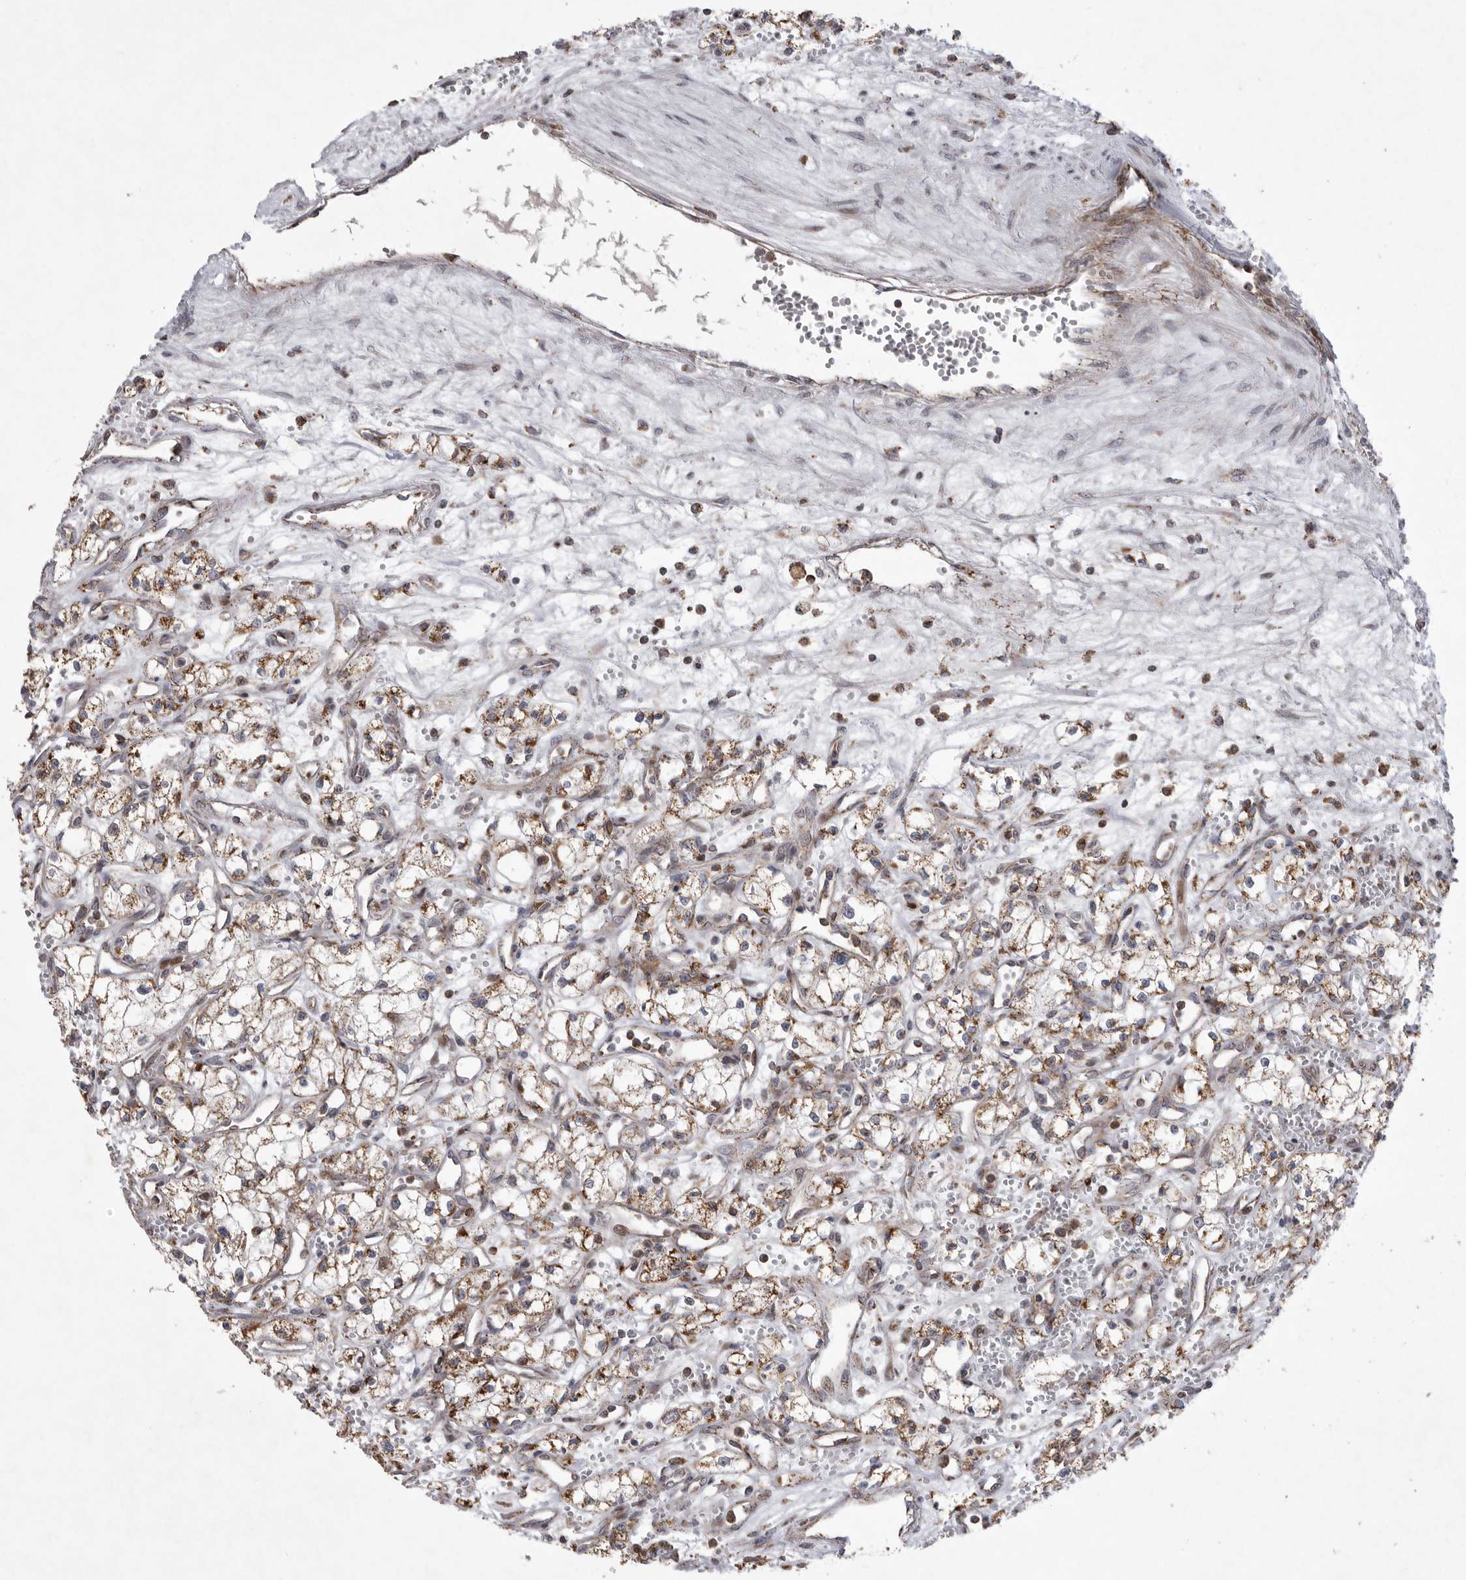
{"staining": {"intensity": "moderate", "quantity": ">75%", "location": "cytoplasmic/membranous"}, "tissue": "renal cancer", "cell_type": "Tumor cells", "image_type": "cancer", "snomed": [{"axis": "morphology", "description": "Adenocarcinoma, NOS"}, {"axis": "topography", "description": "Kidney"}], "caption": "This is a histology image of immunohistochemistry (IHC) staining of renal cancer, which shows moderate positivity in the cytoplasmic/membranous of tumor cells.", "gene": "MPZL1", "patient": {"sex": "male", "age": 59}}